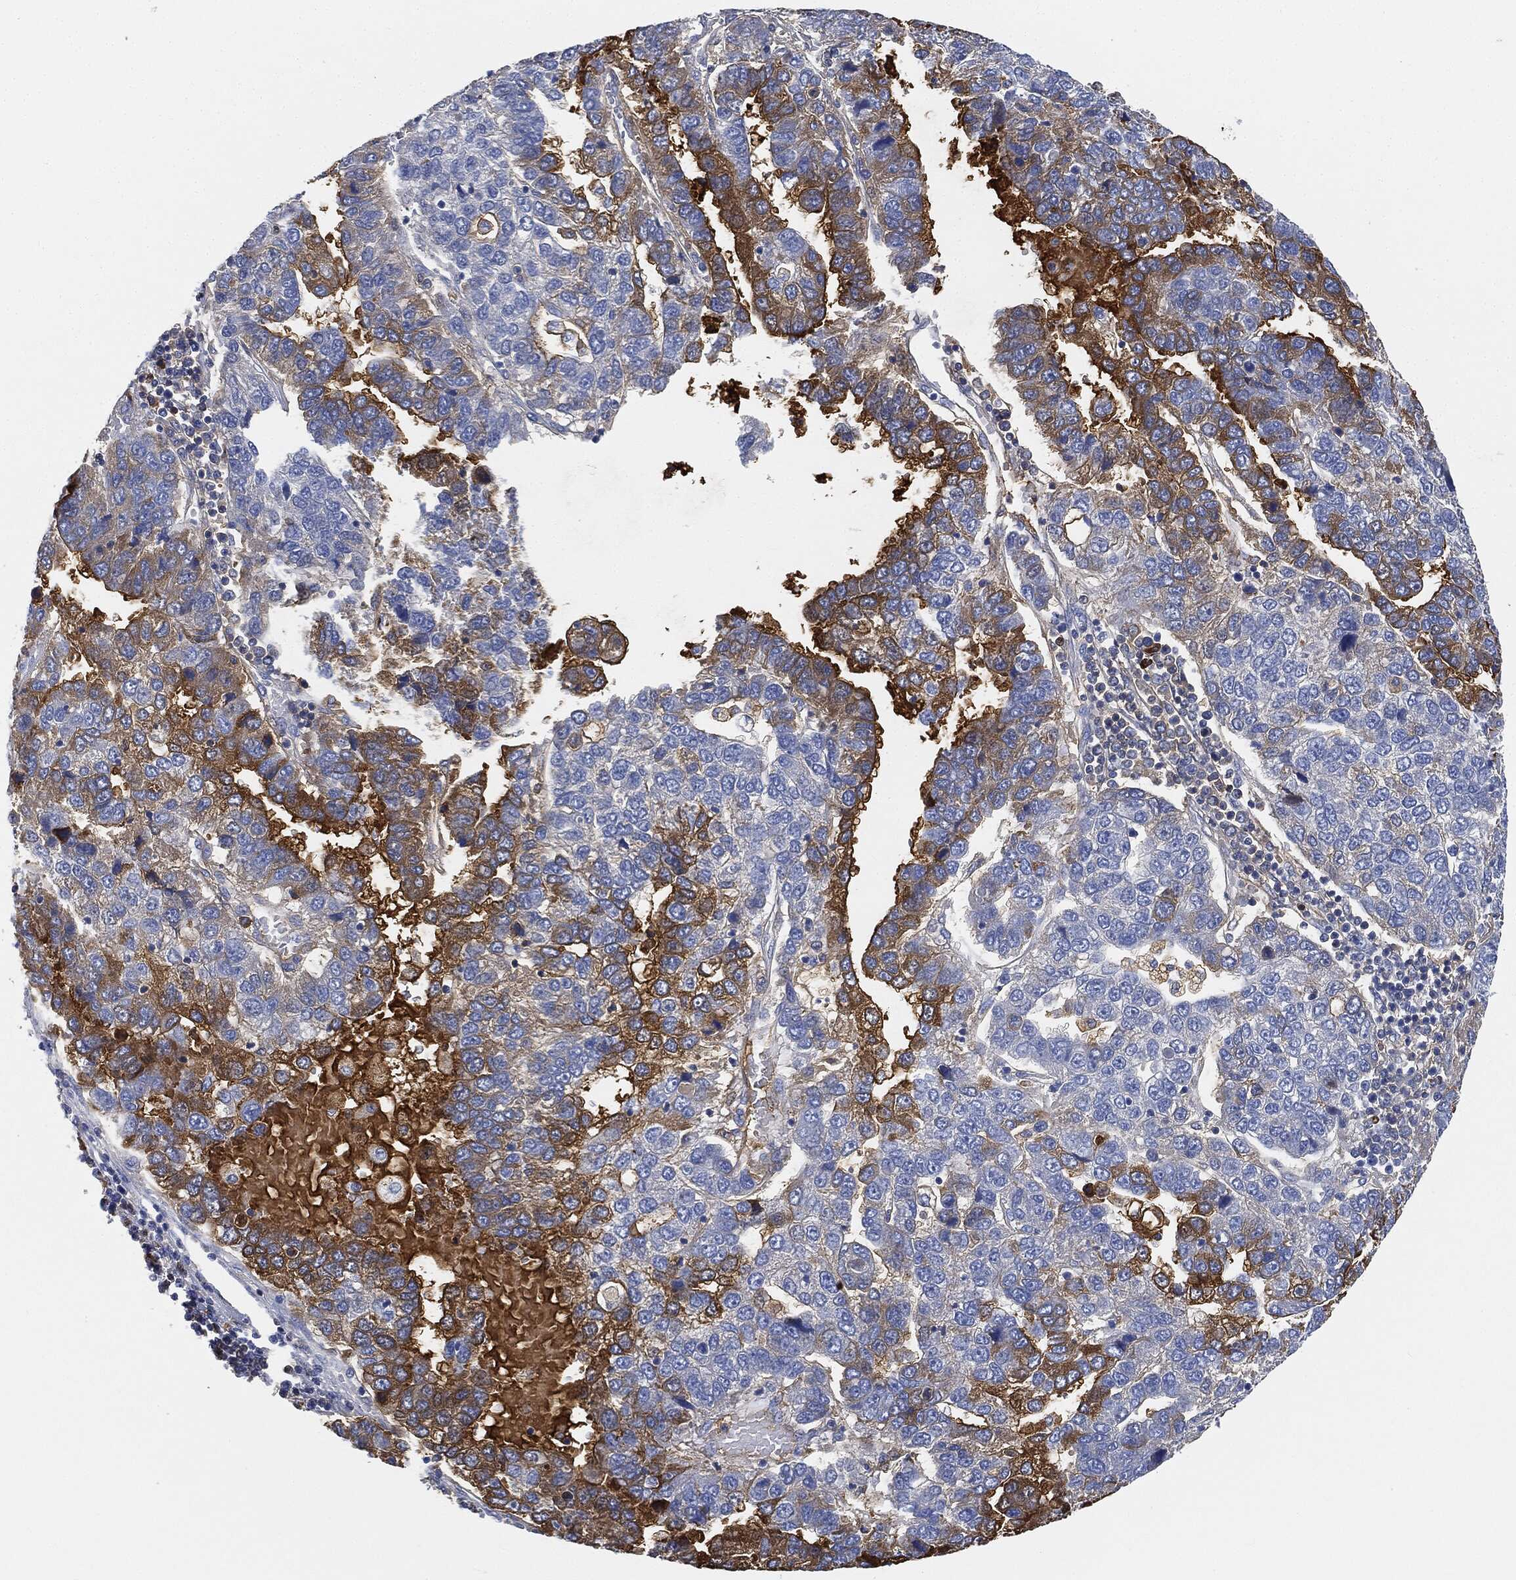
{"staining": {"intensity": "strong", "quantity": "<25%", "location": "cytoplasmic/membranous"}, "tissue": "pancreatic cancer", "cell_type": "Tumor cells", "image_type": "cancer", "snomed": [{"axis": "morphology", "description": "Adenocarcinoma, NOS"}, {"axis": "topography", "description": "Pancreas"}], "caption": "An immunohistochemistry histopathology image of tumor tissue is shown. Protein staining in brown shows strong cytoplasmic/membranous positivity in pancreatic cancer within tumor cells.", "gene": "IGLV6-57", "patient": {"sex": "female", "age": 61}}